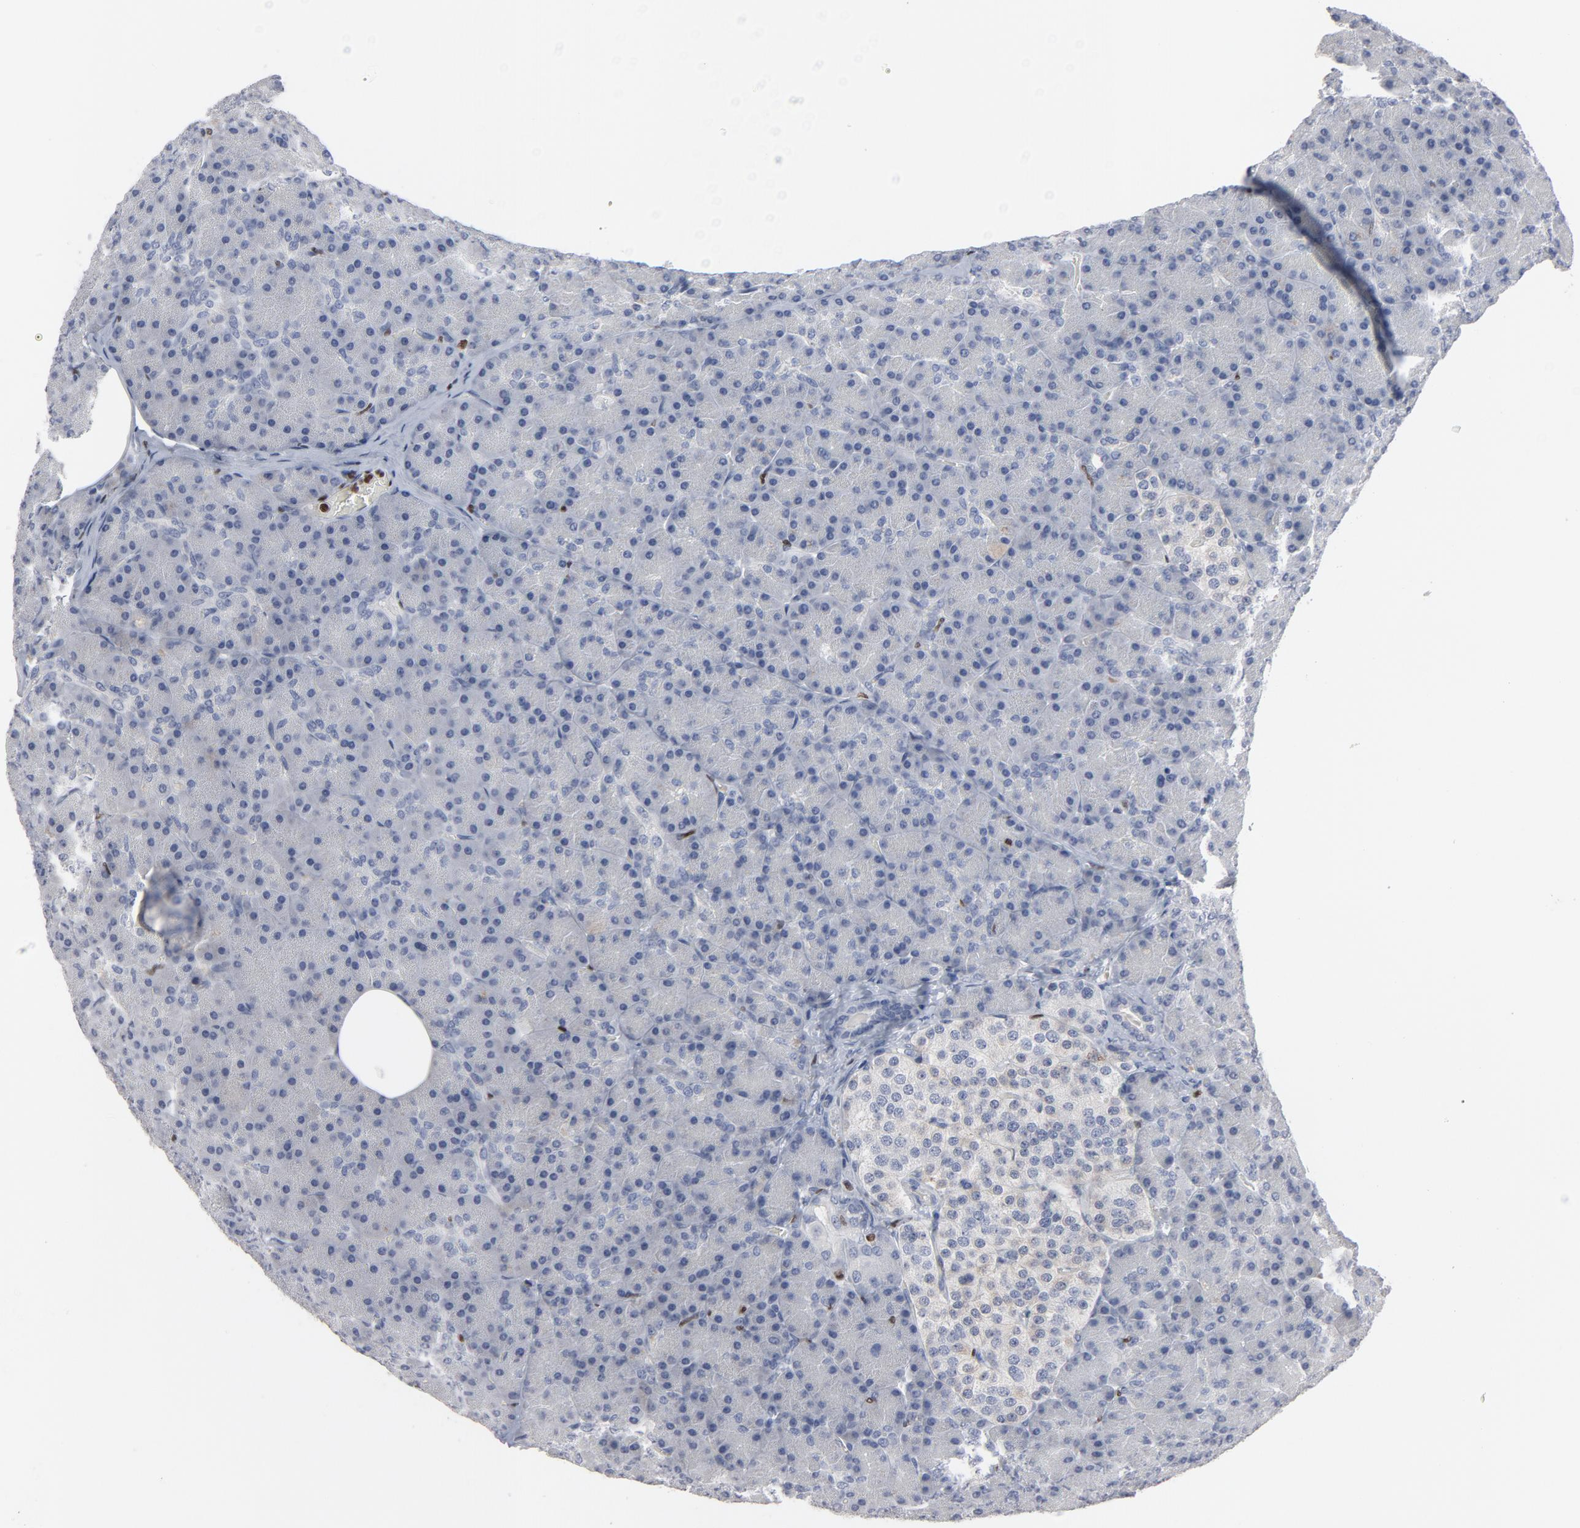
{"staining": {"intensity": "moderate", "quantity": "<25%", "location": "cytoplasmic/membranous"}, "tissue": "pancreas", "cell_type": "Exocrine glandular cells", "image_type": "normal", "snomed": [{"axis": "morphology", "description": "Normal tissue, NOS"}, {"axis": "topography", "description": "Pancreas"}], "caption": "IHC of normal pancreas demonstrates low levels of moderate cytoplasmic/membranous staining in about <25% of exocrine glandular cells.", "gene": "SPI1", "patient": {"sex": "female", "age": 43}}